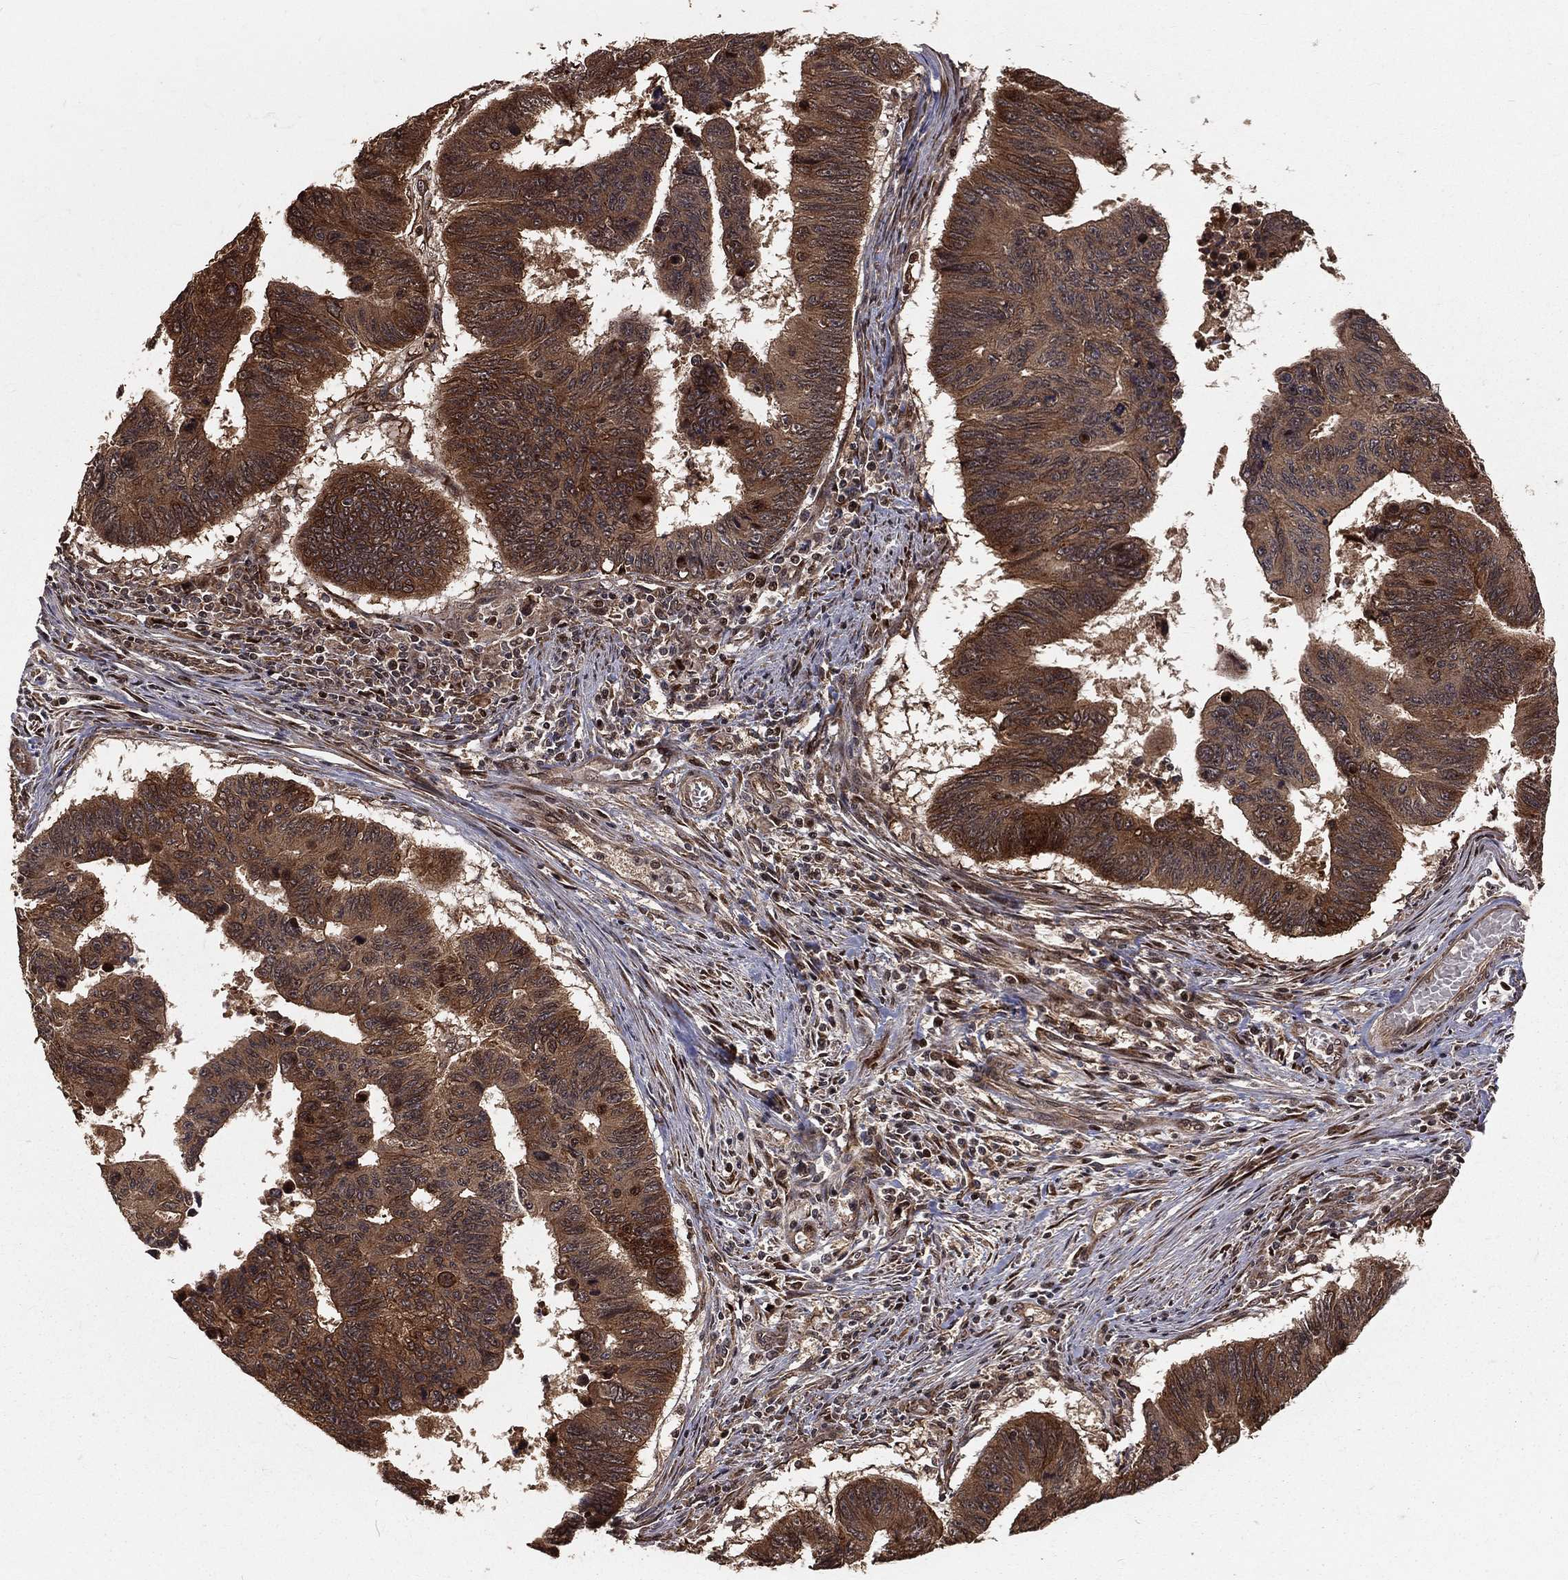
{"staining": {"intensity": "strong", "quantity": "25%-75%", "location": "cytoplasmic/membranous"}, "tissue": "colorectal cancer", "cell_type": "Tumor cells", "image_type": "cancer", "snomed": [{"axis": "morphology", "description": "Adenocarcinoma, NOS"}, {"axis": "topography", "description": "Rectum"}], "caption": "Immunohistochemical staining of colorectal cancer (adenocarcinoma) reveals strong cytoplasmic/membranous protein expression in about 25%-75% of tumor cells.", "gene": "MAPK1", "patient": {"sex": "female", "age": 85}}